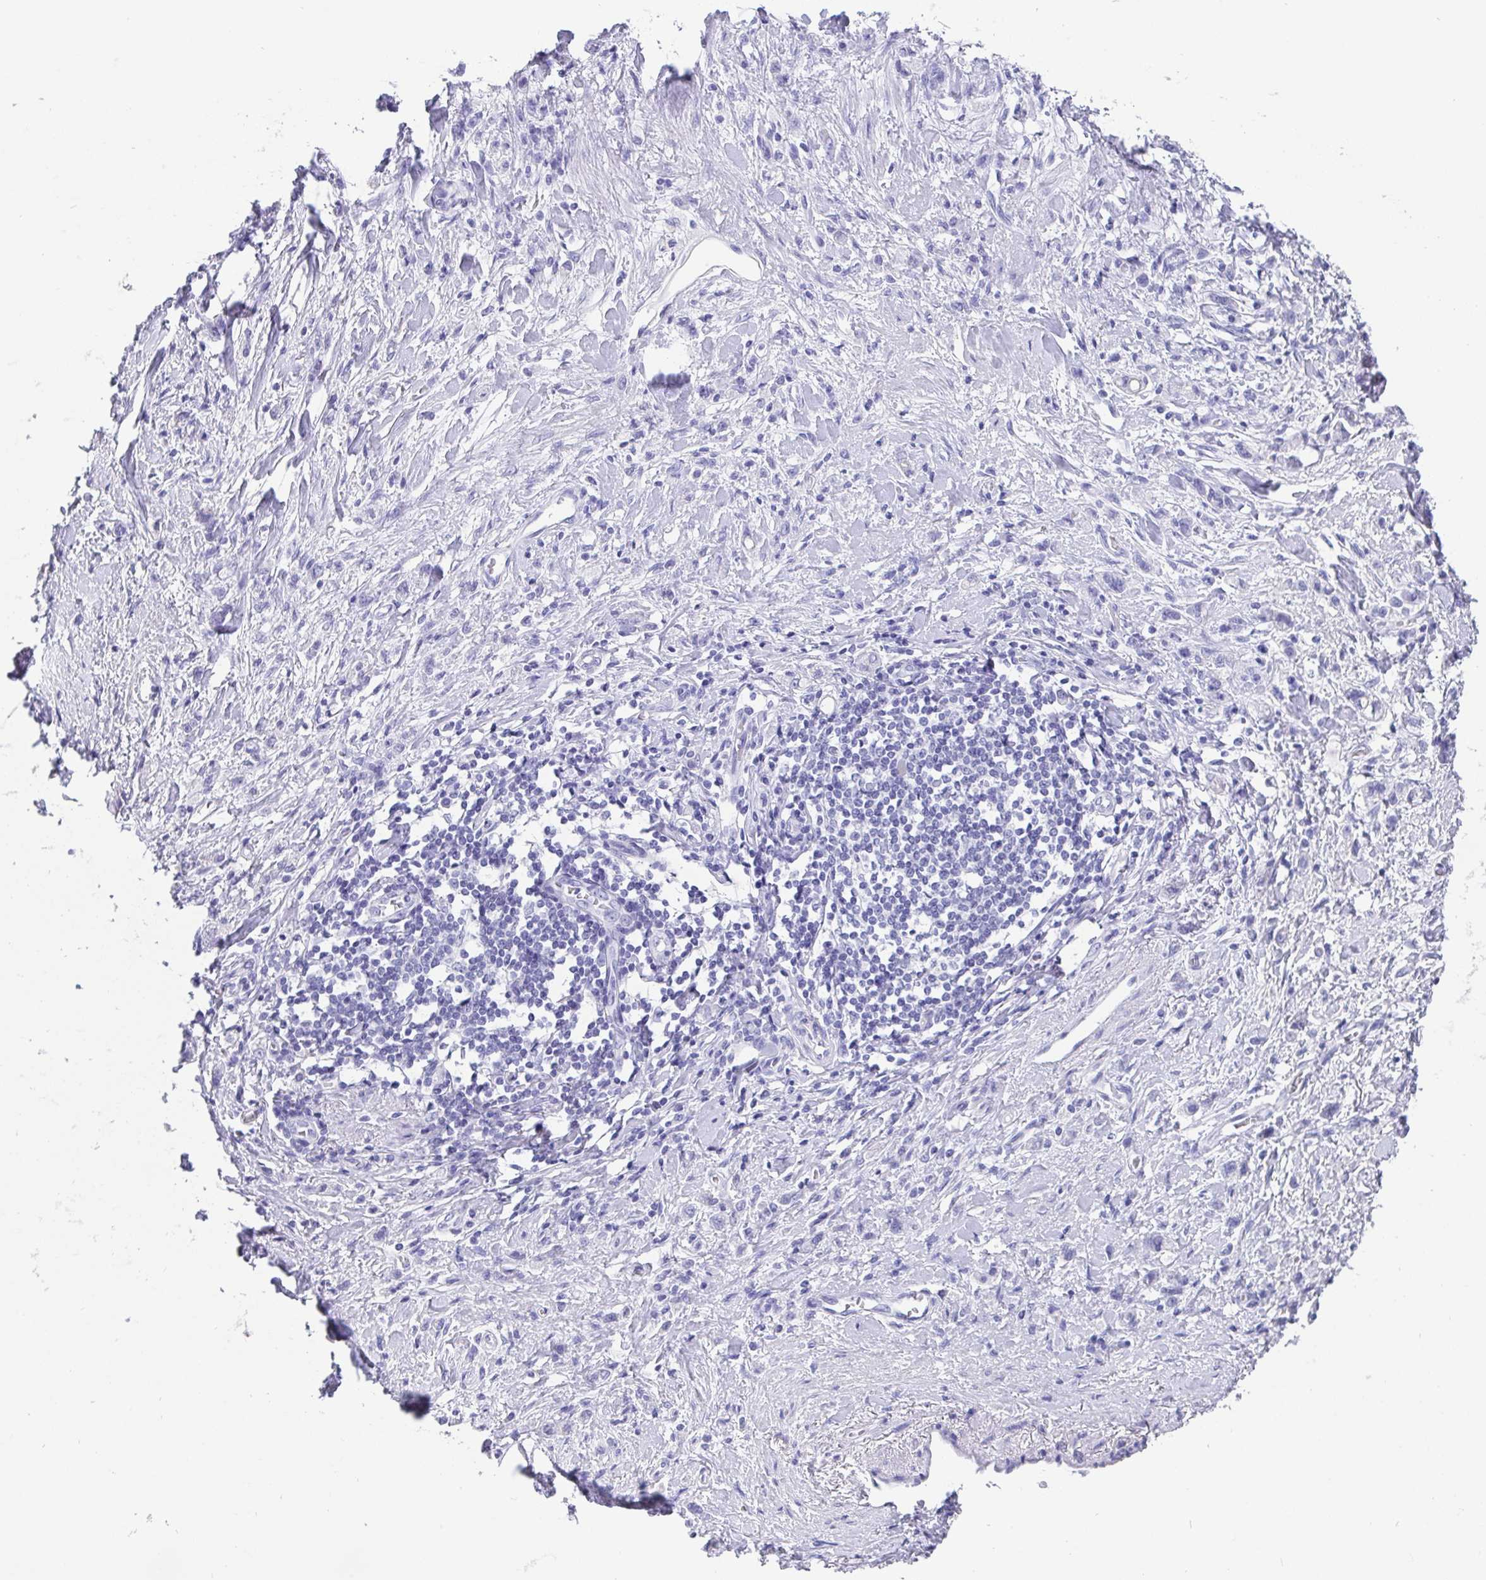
{"staining": {"intensity": "negative", "quantity": "none", "location": "none"}, "tissue": "stomach cancer", "cell_type": "Tumor cells", "image_type": "cancer", "snomed": [{"axis": "morphology", "description": "Adenocarcinoma, NOS"}, {"axis": "topography", "description": "Stomach"}], "caption": "There is no significant expression in tumor cells of adenocarcinoma (stomach).", "gene": "SCGN", "patient": {"sex": "male", "age": 77}}